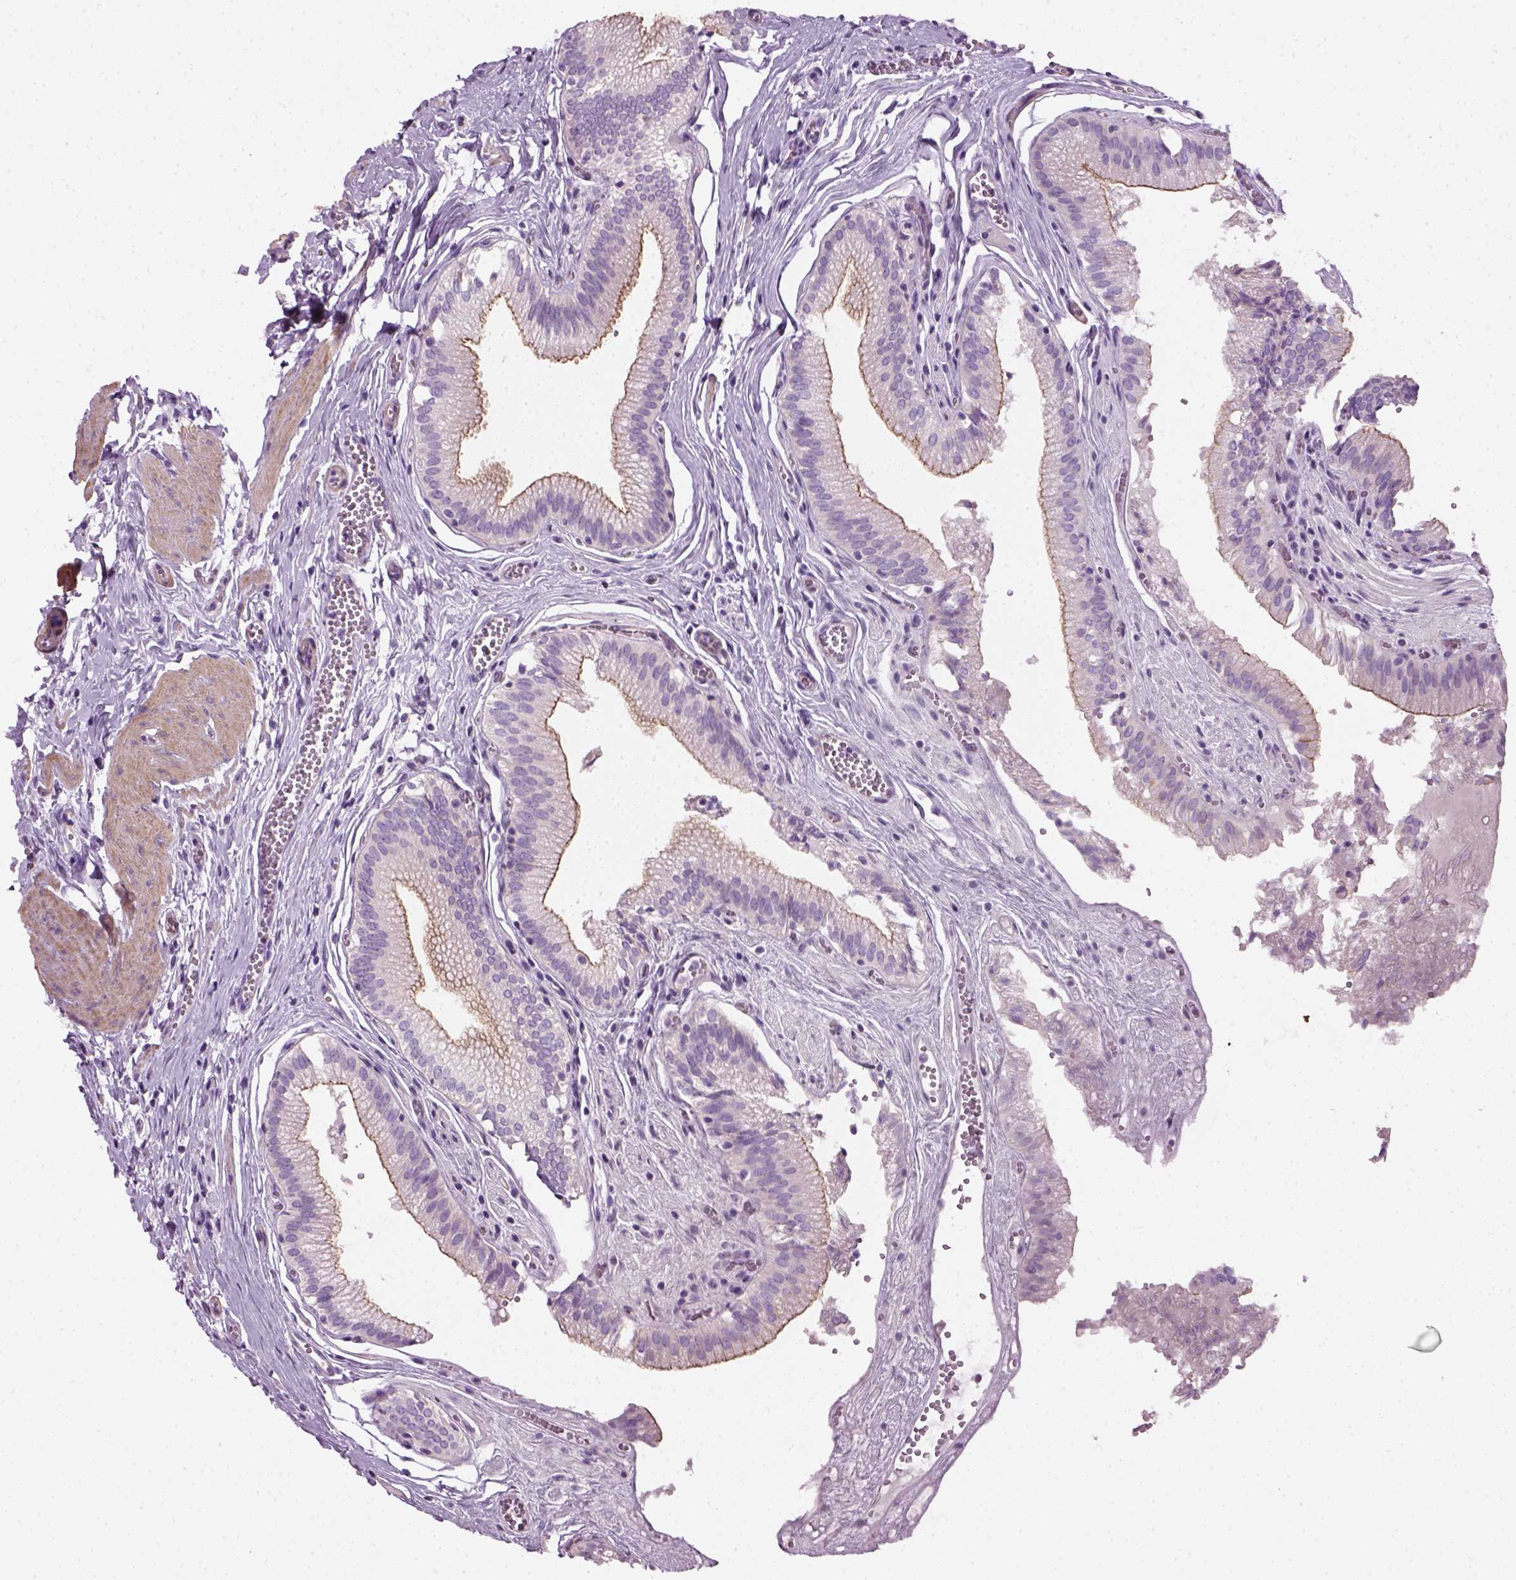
{"staining": {"intensity": "moderate", "quantity": ">75%", "location": "cytoplasmic/membranous"}, "tissue": "gallbladder", "cell_type": "Glandular cells", "image_type": "normal", "snomed": [{"axis": "morphology", "description": "Normal tissue, NOS"}, {"axis": "topography", "description": "Gallbladder"}, {"axis": "topography", "description": "Peripheral nerve tissue"}], "caption": "The micrograph displays immunohistochemical staining of unremarkable gallbladder. There is moderate cytoplasmic/membranous positivity is seen in approximately >75% of glandular cells. (IHC, brightfield microscopy, high magnification).", "gene": "FAM161A", "patient": {"sex": "male", "age": 17}}